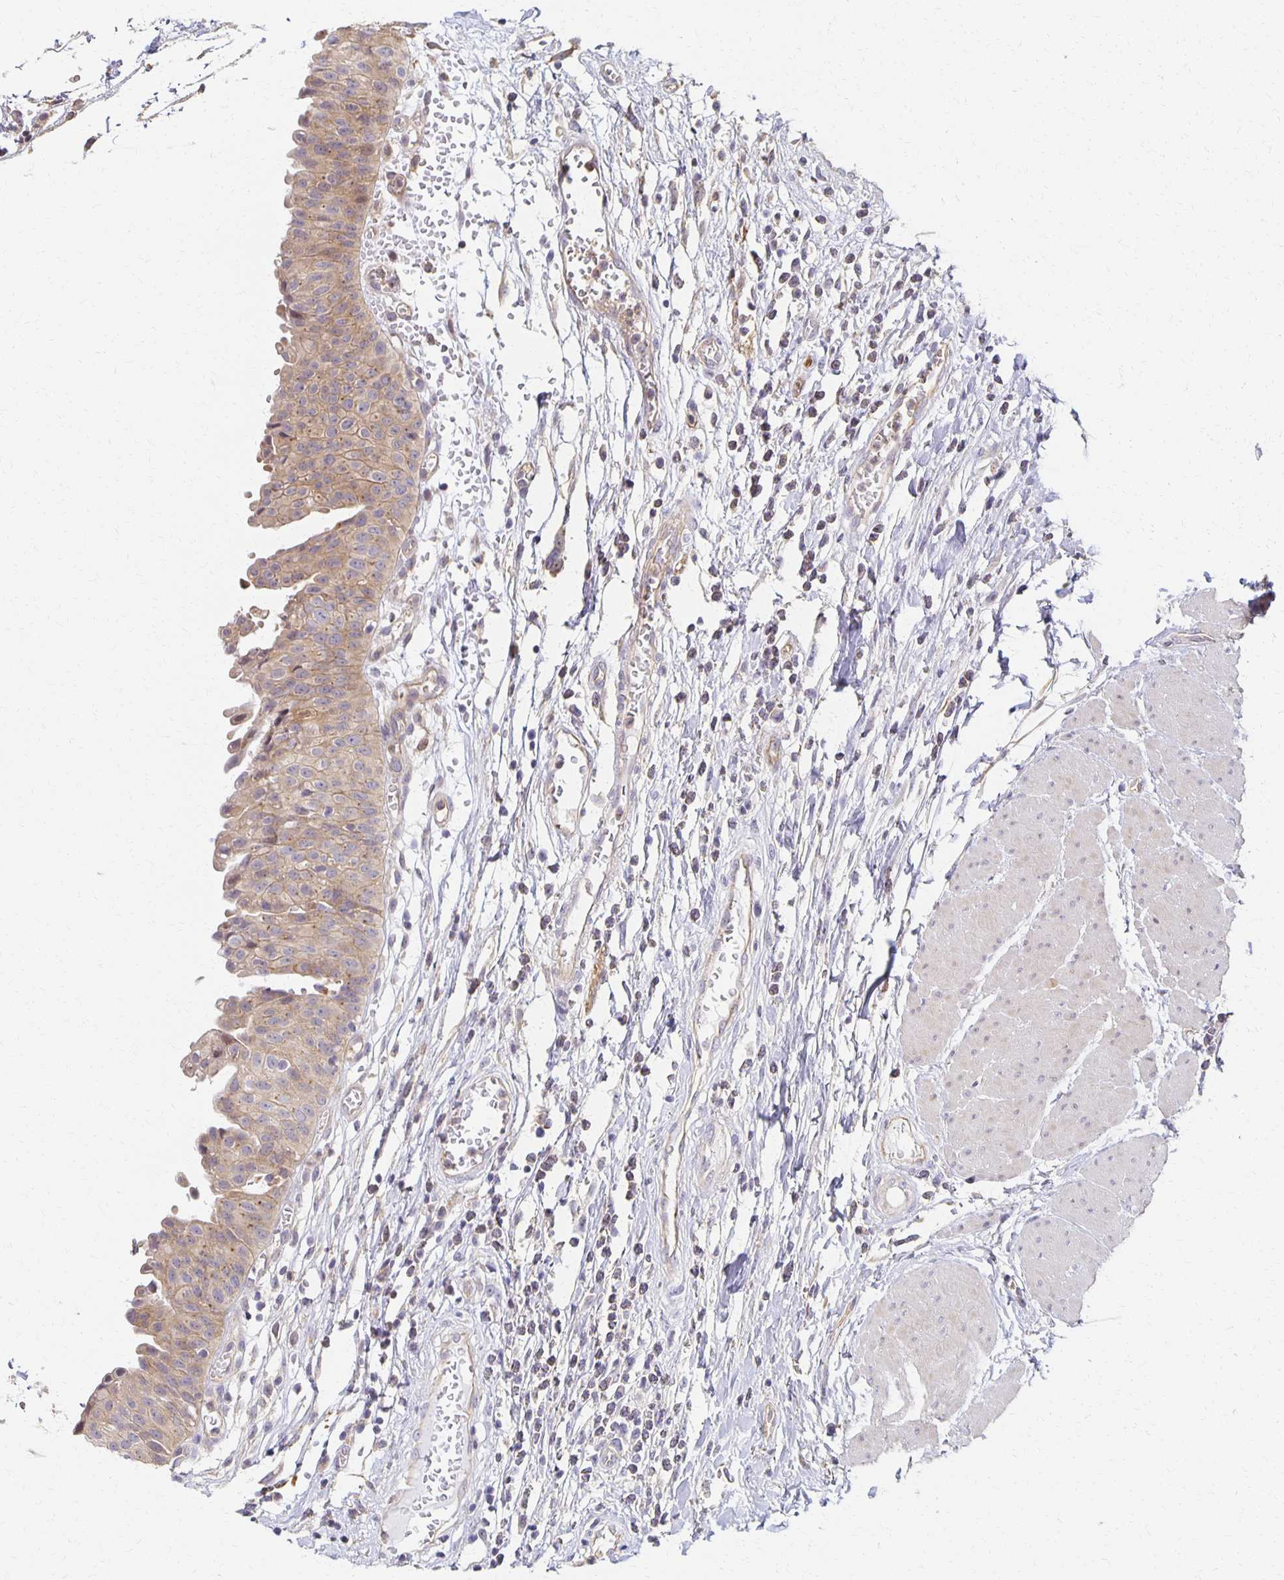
{"staining": {"intensity": "weak", "quantity": ">75%", "location": "cytoplasmic/membranous"}, "tissue": "urinary bladder", "cell_type": "Urothelial cells", "image_type": "normal", "snomed": [{"axis": "morphology", "description": "Normal tissue, NOS"}, {"axis": "topography", "description": "Urinary bladder"}], "caption": "Protein staining demonstrates weak cytoplasmic/membranous expression in approximately >75% of urothelial cells in normal urinary bladder. The staining was performed using DAB (3,3'-diaminobenzidine) to visualize the protein expression in brown, while the nuclei were stained in blue with hematoxylin (Magnification: 20x).", "gene": "SORL1", "patient": {"sex": "male", "age": 64}}